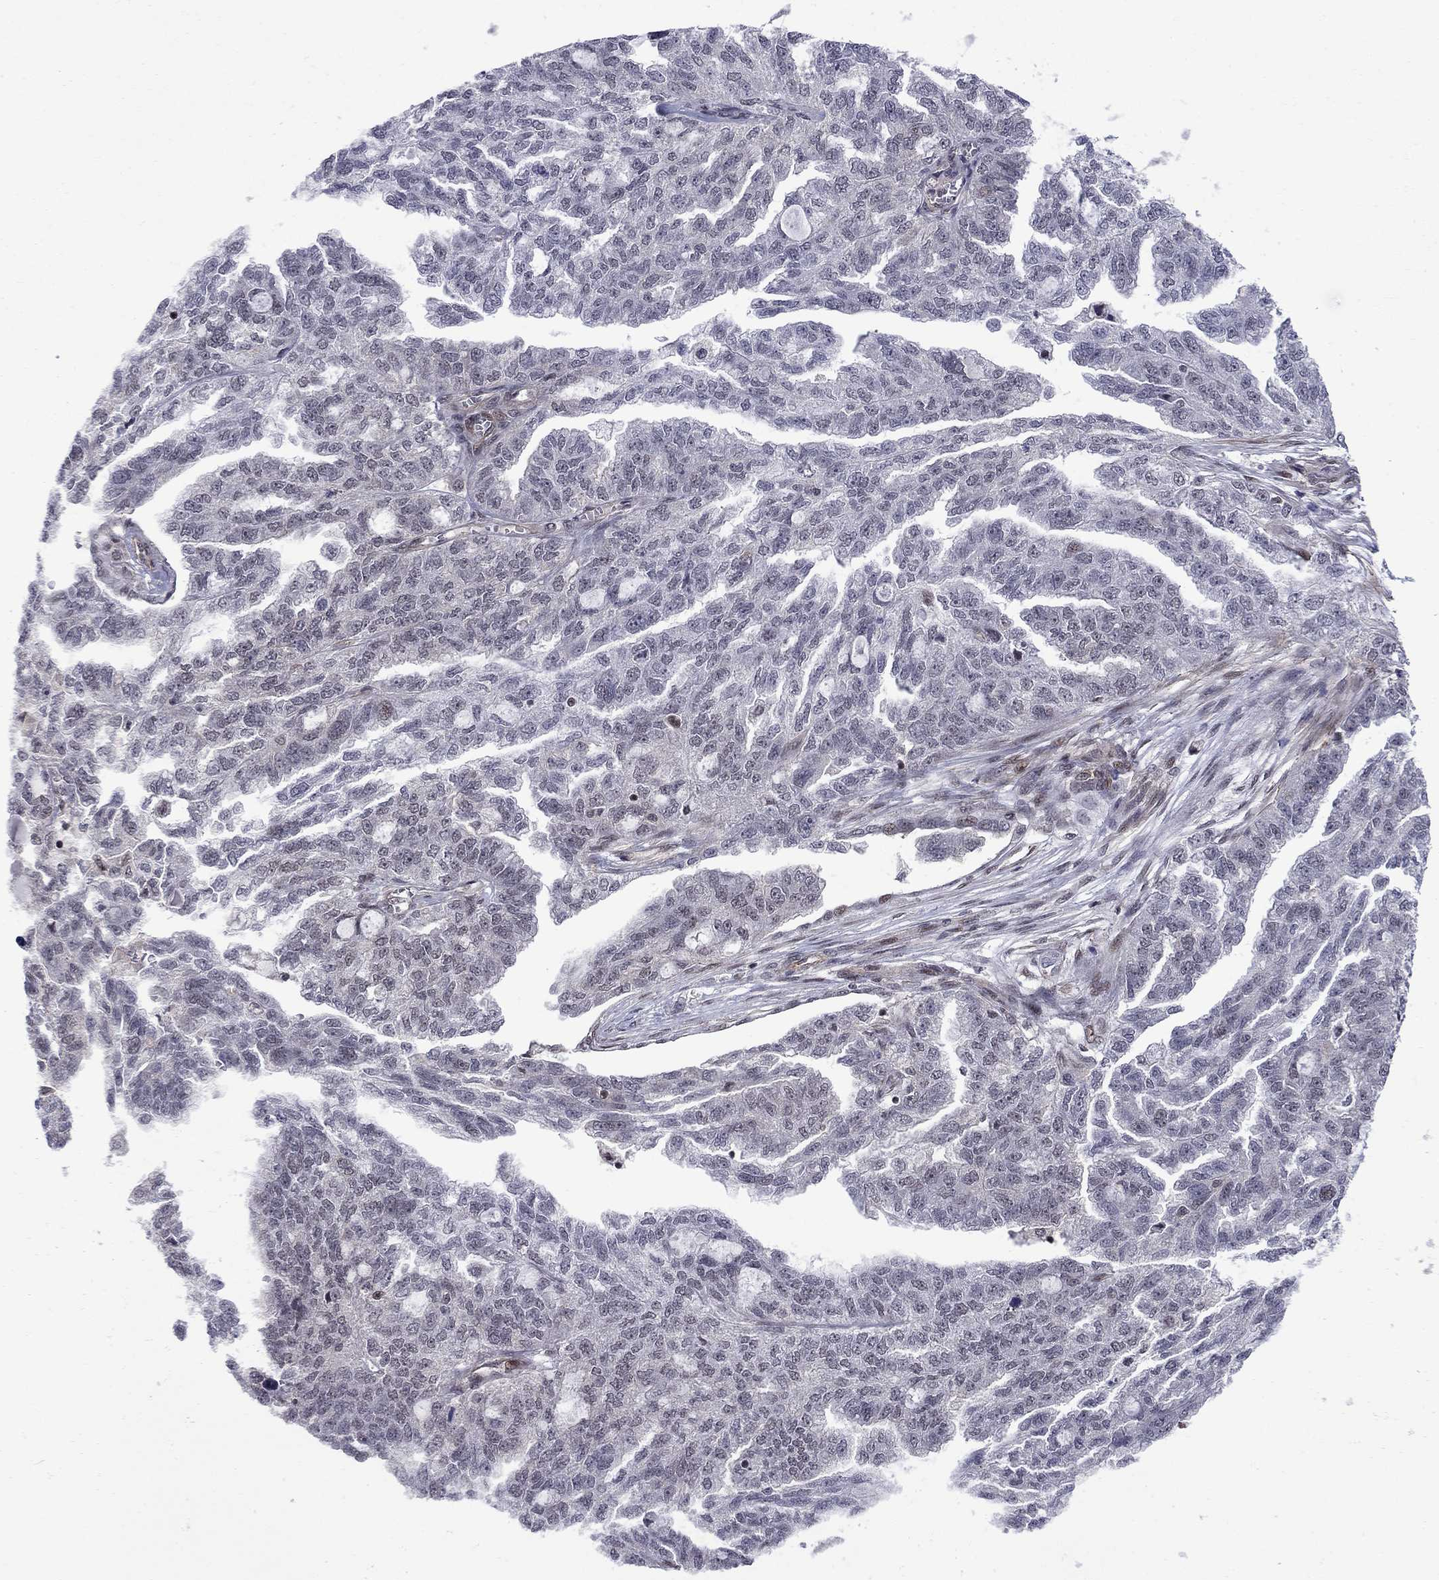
{"staining": {"intensity": "negative", "quantity": "none", "location": "none"}, "tissue": "ovarian cancer", "cell_type": "Tumor cells", "image_type": "cancer", "snomed": [{"axis": "morphology", "description": "Cystadenocarcinoma, serous, NOS"}, {"axis": "topography", "description": "Ovary"}], "caption": "Protein analysis of ovarian cancer (serous cystadenocarcinoma) exhibits no significant staining in tumor cells. (Immunohistochemistry, brightfield microscopy, high magnification).", "gene": "BRF1", "patient": {"sex": "female", "age": 51}}